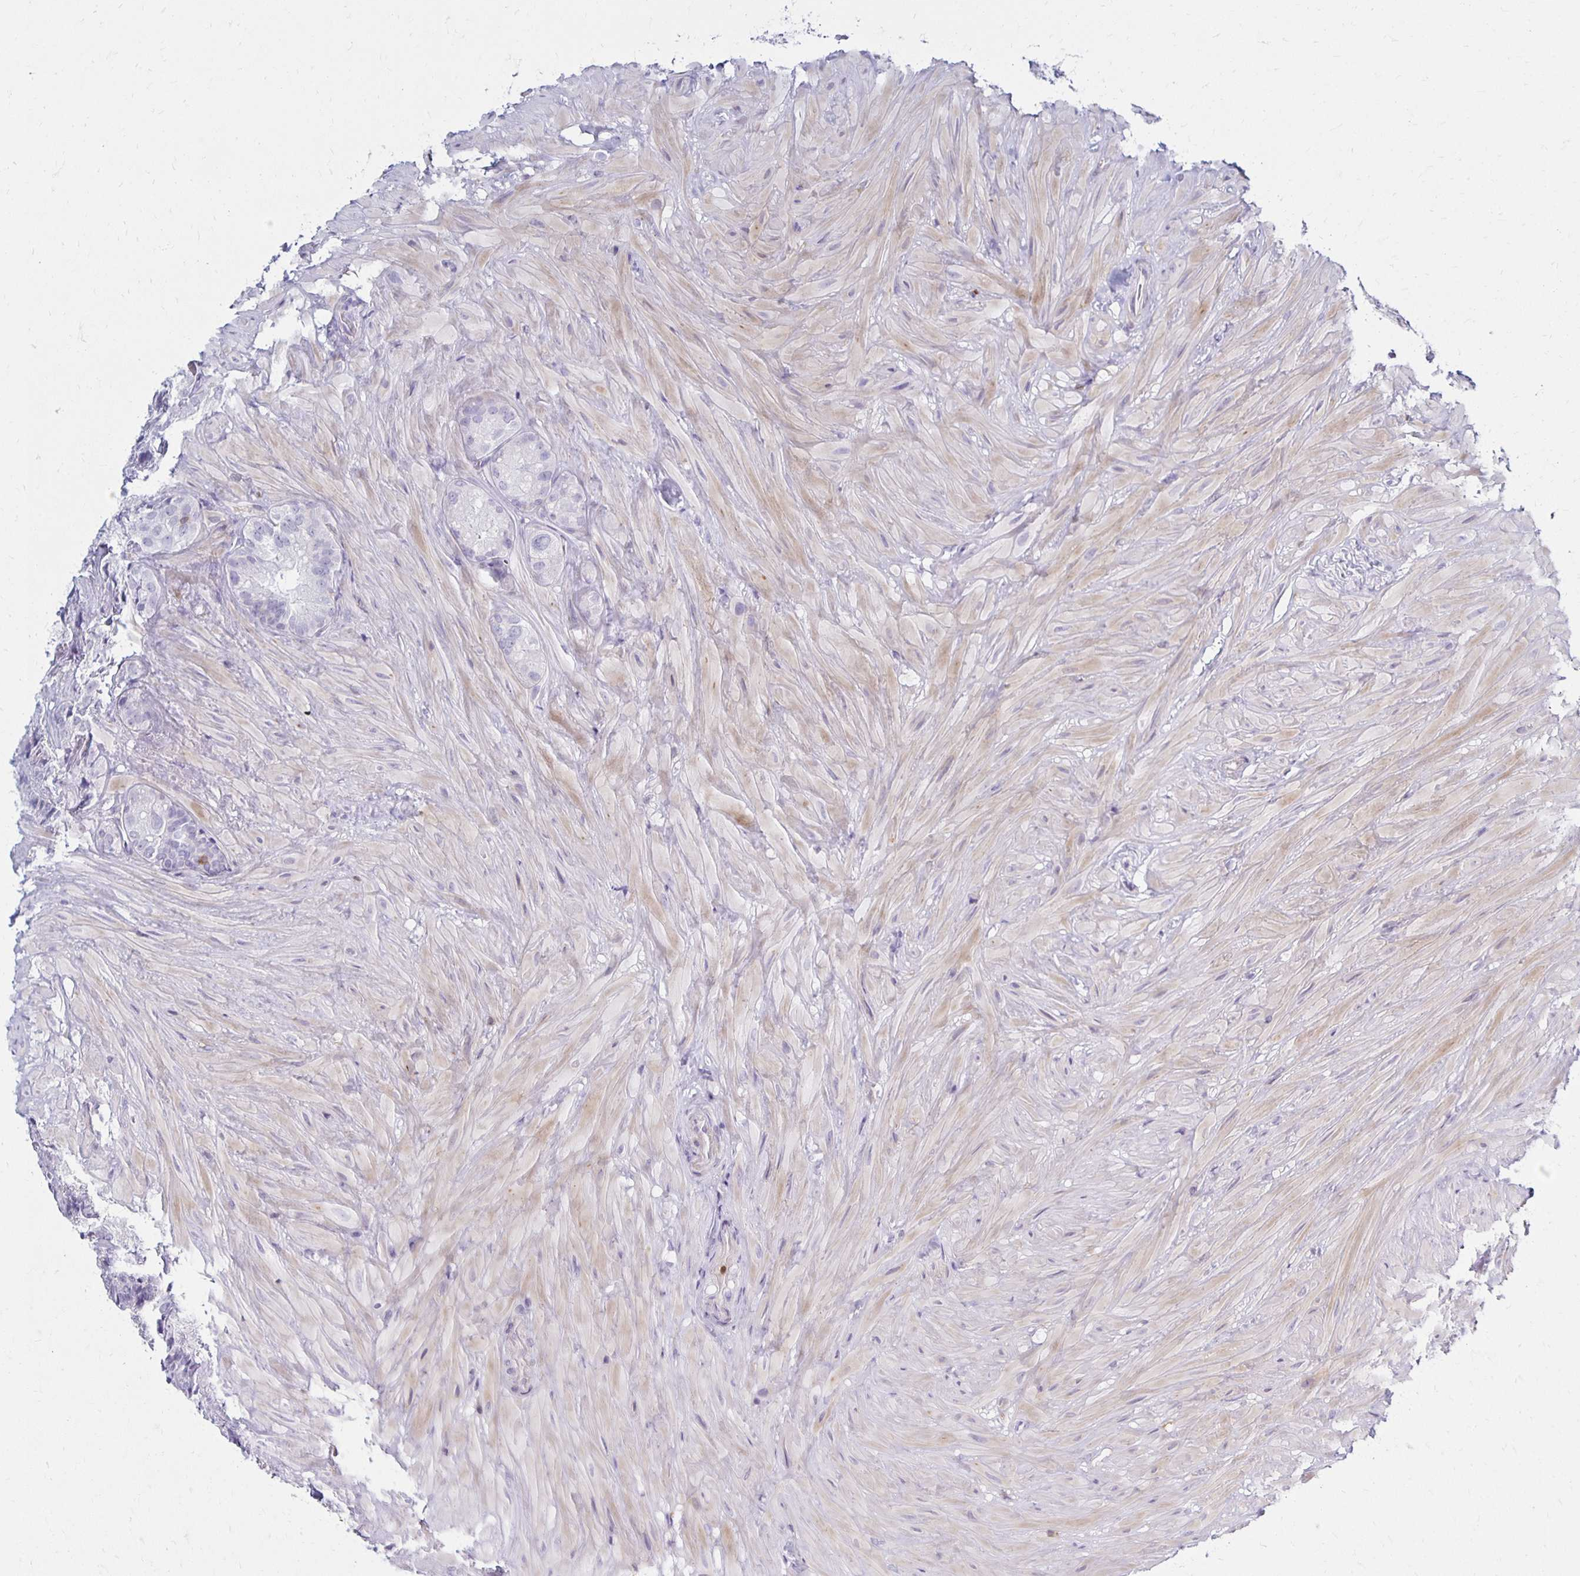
{"staining": {"intensity": "negative", "quantity": "none", "location": "none"}, "tissue": "seminal vesicle", "cell_type": "Glandular cells", "image_type": "normal", "snomed": [{"axis": "morphology", "description": "Normal tissue, NOS"}, {"axis": "topography", "description": "Seminal veicle"}], "caption": "Seminal vesicle stained for a protein using immunohistochemistry exhibits no staining glandular cells.", "gene": "CCL21", "patient": {"sex": "male", "age": 68}}